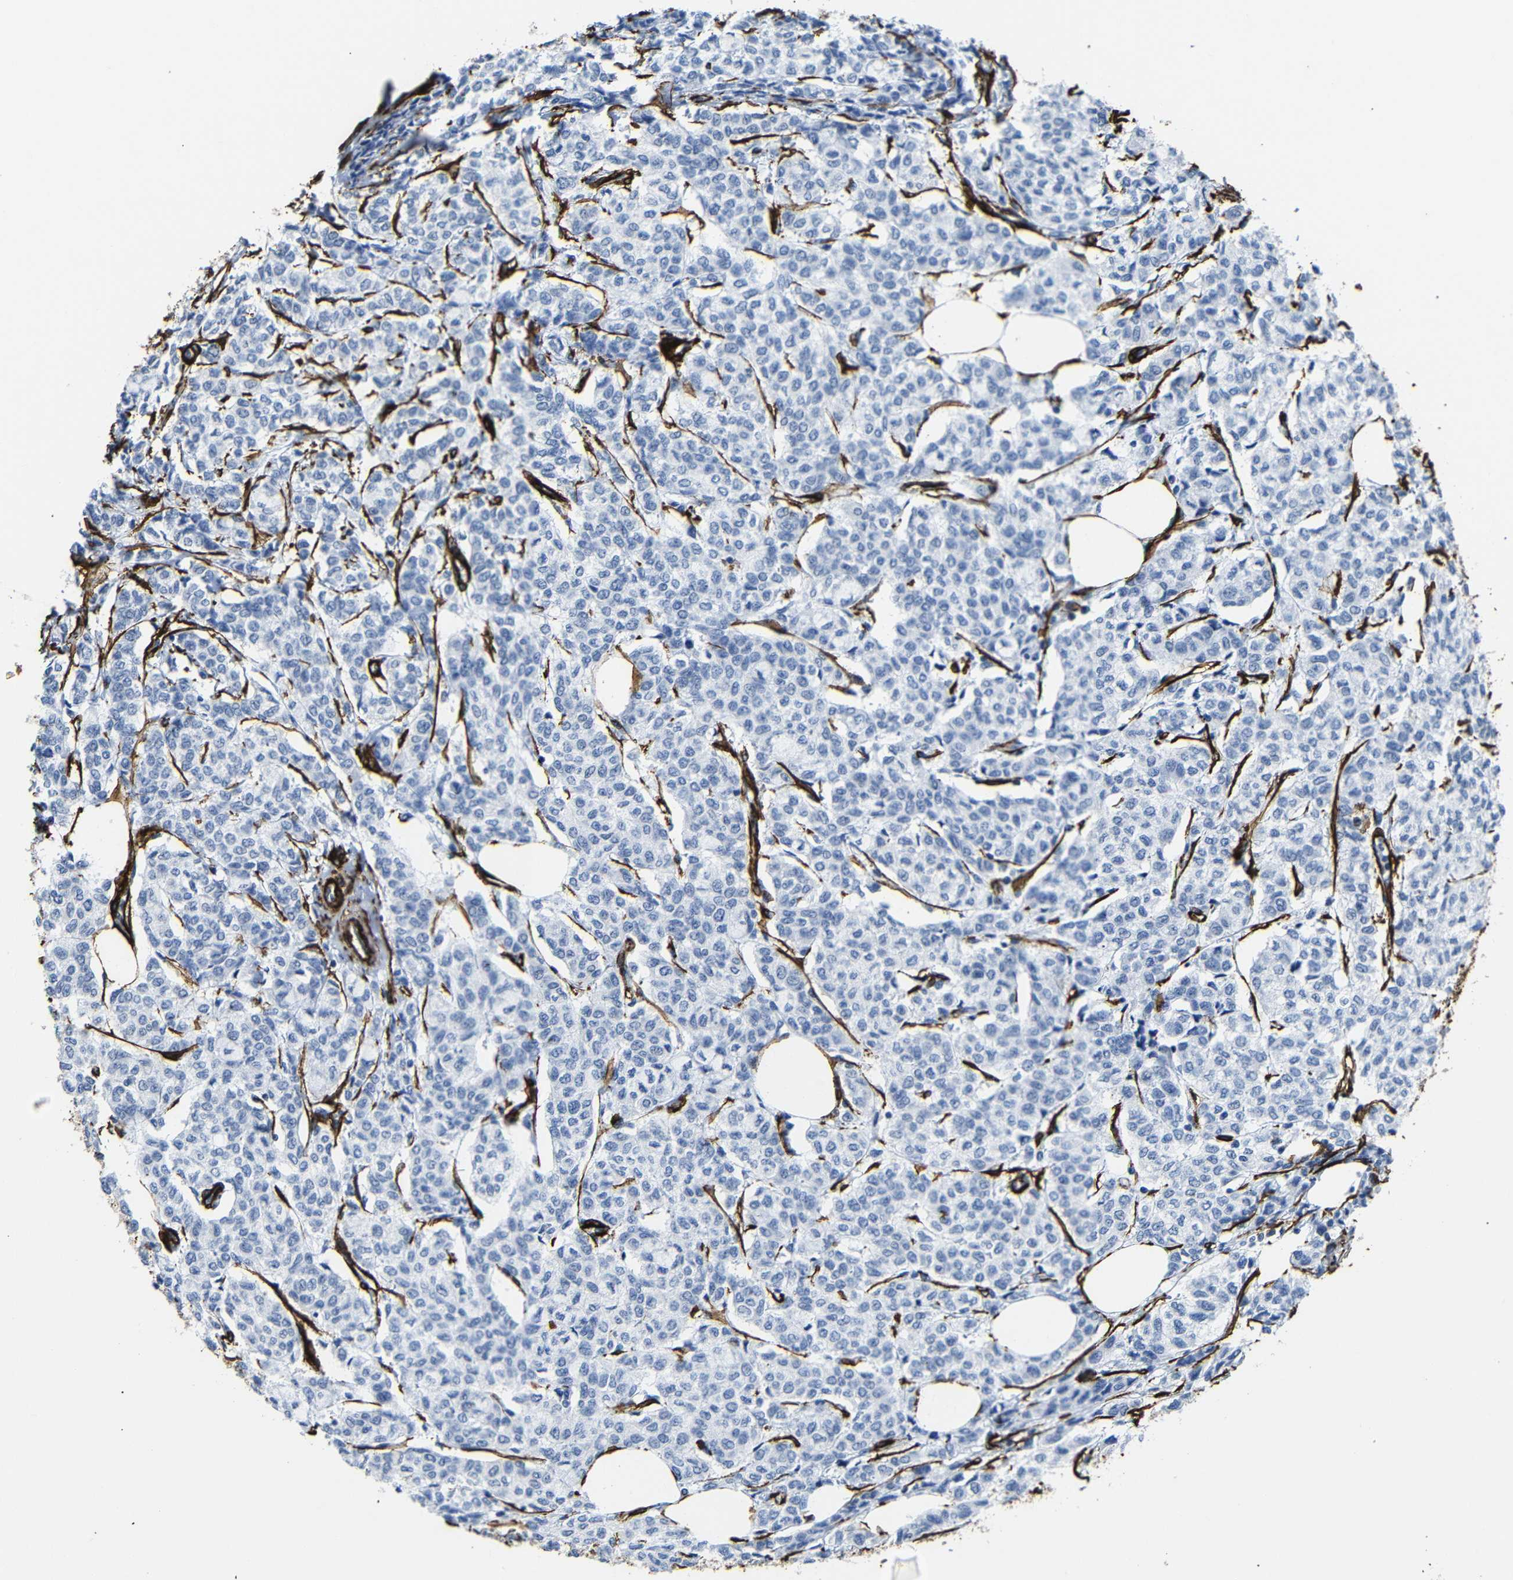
{"staining": {"intensity": "negative", "quantity": "none", "location": "none"}, "tissue": "breast cancer", "cell_type": "Tumor cells", "image_type": "cancer", "snomed": [{"axis": "morphology", "description": "Lobular carcinoma"}, {"axis": "topography", "description": "Breast"}], "caption": "Breast cancer (lobular carcinoma) was stained to show a protein in brown. There is no significant expression in tumor cells.", "gene": "ACTA2", "patient": {"sex": "female", "age": 60}}